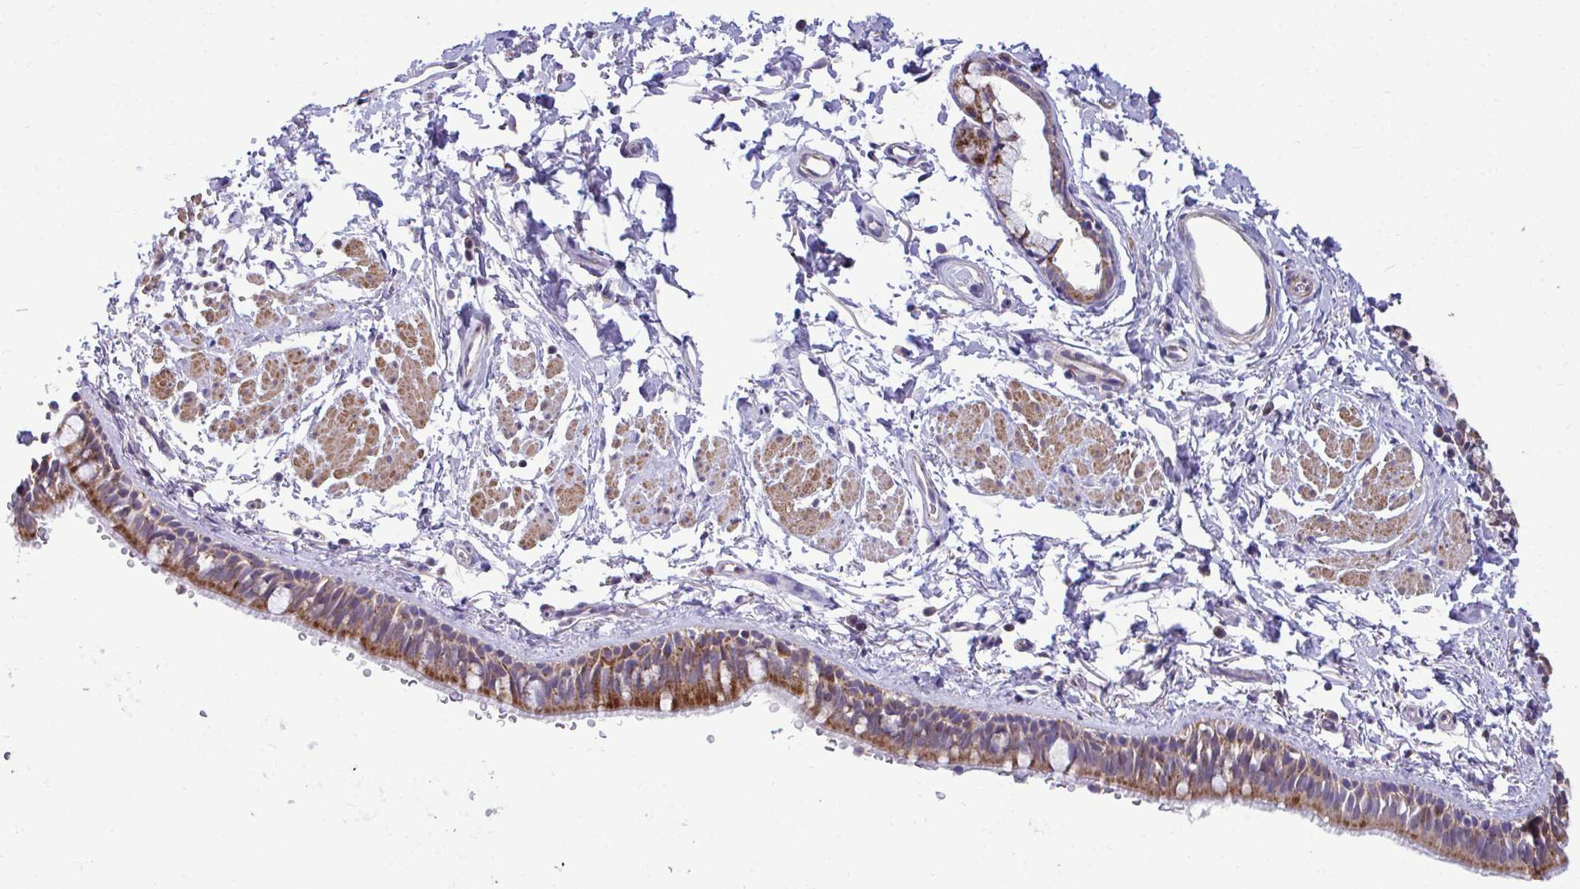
{"staining": {"intensity": "strong", "quantity": ">75%", "location": "cytoplasmic/membranous"}, "tissue": "bronchus", "cell_type": "Respiratory epithelial cells", "image_type": "normal", "snomed": [{"axis": "morphology", "description": "Normal tissue, NOS"}, {"axis": "topography", "description": "Lymph node"}, {"axis": "topography", "description": "Cartilage tissue"}, {"axis": "topography", "description": "Bronchus"}], "caption": "An immunohistochemistry histopathology image of benign tissue is shown. Protein staining in brown highlights strong cytoplasmic/membranous positivity in bronchus within respiratory epithelial cells.", "gene": "ENSG00000269547", "patient": {"sex": "female", "age": 70}}